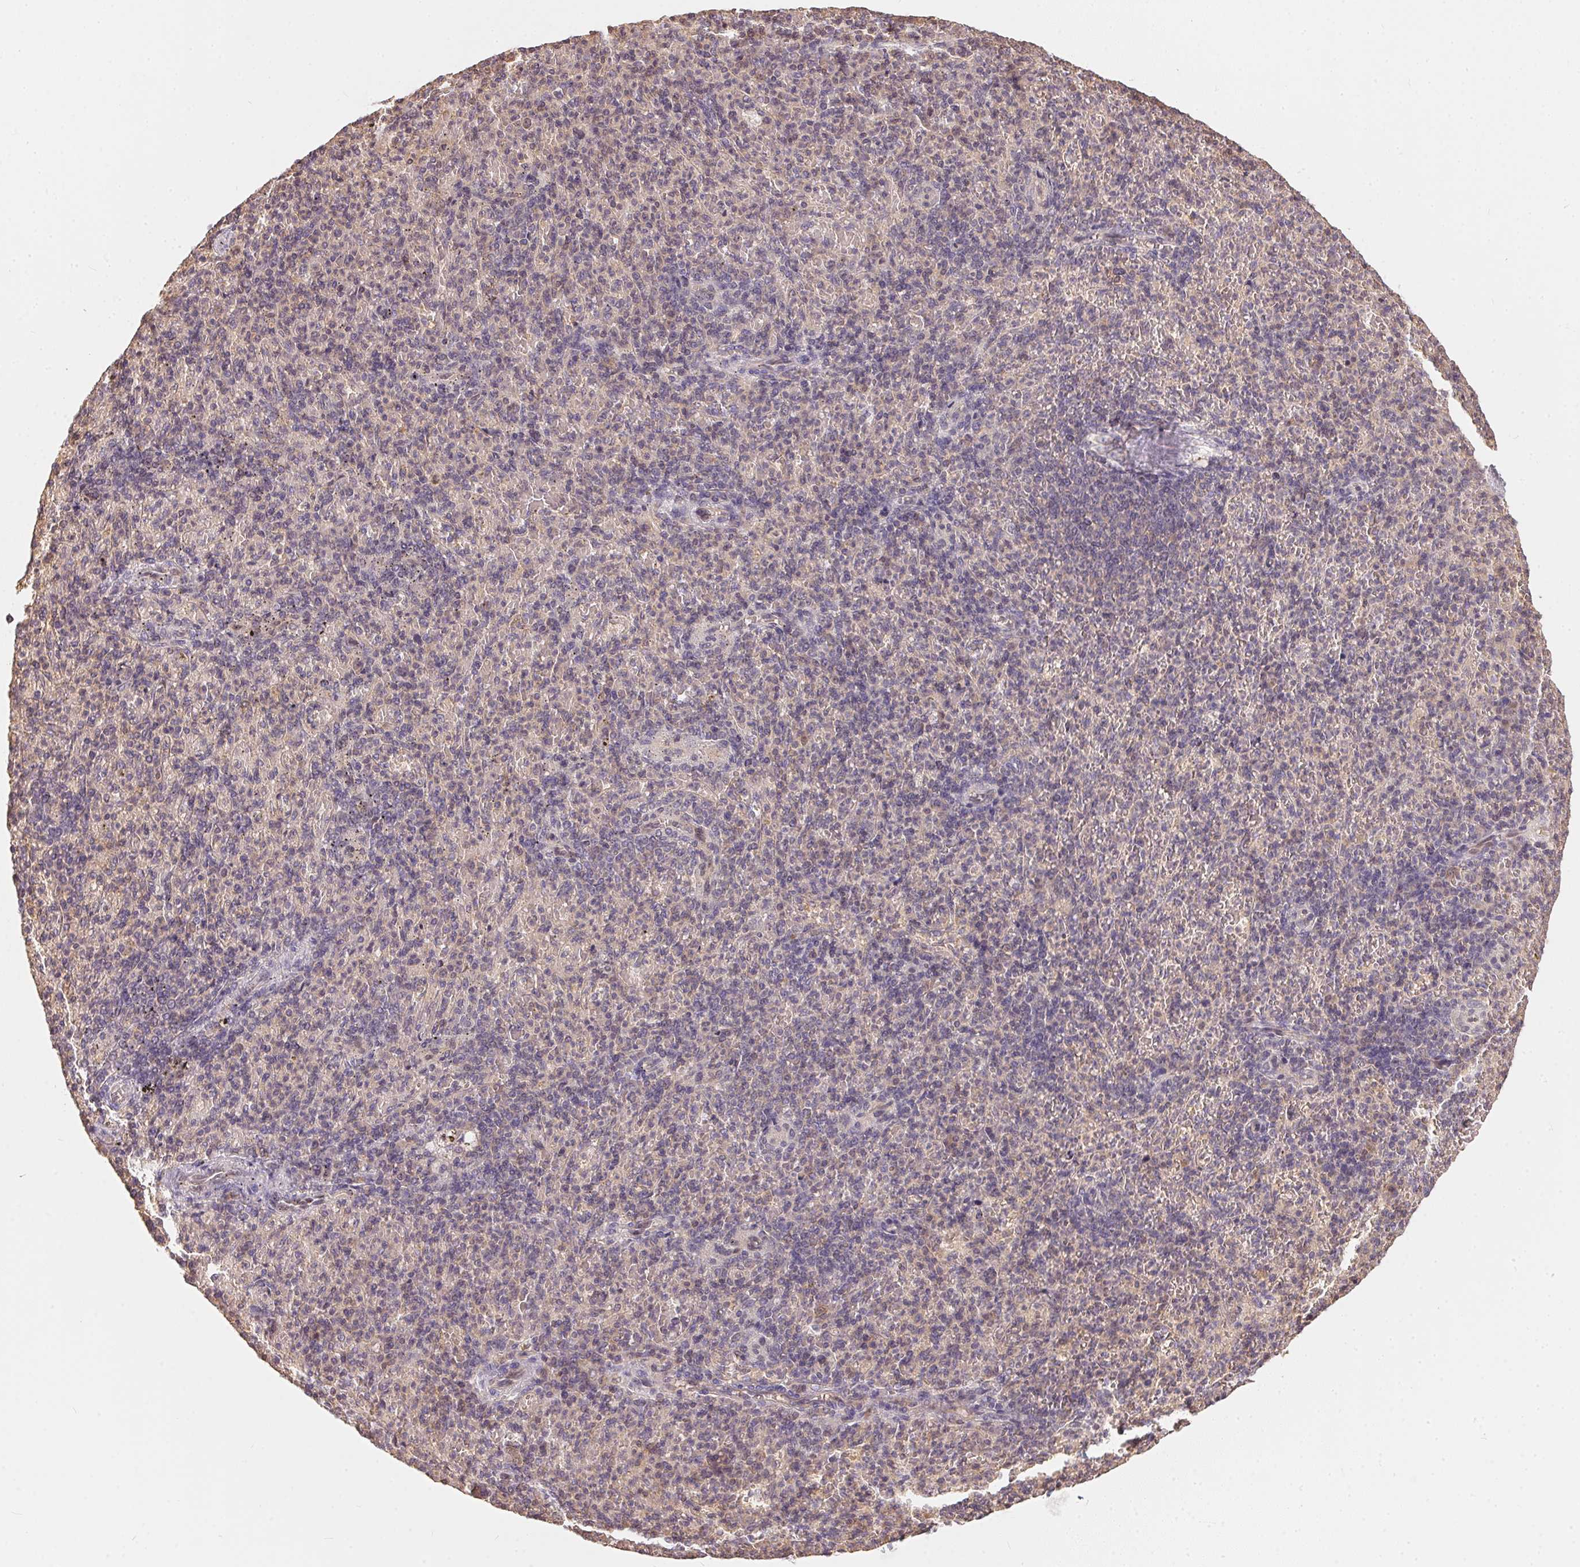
{"staining": {"intensity": "negative", "quantity": "none", "location": "none"}, "tissue": "spleen", "cell_type": "Cells in red pulp", "image_type": "normal", "snomed": [{"axis": "morphology", "description": "Normal tissue, NOS"}, {"axis": "topography", "description": "Spleen"}], "caption": "This is a histopathology image of immunohistochemistry staining of unremarkable spleen, which shows no staining in cells in red pulp.", "gene": "BLMH", "patient": {"sex": "female", "age": 74}}